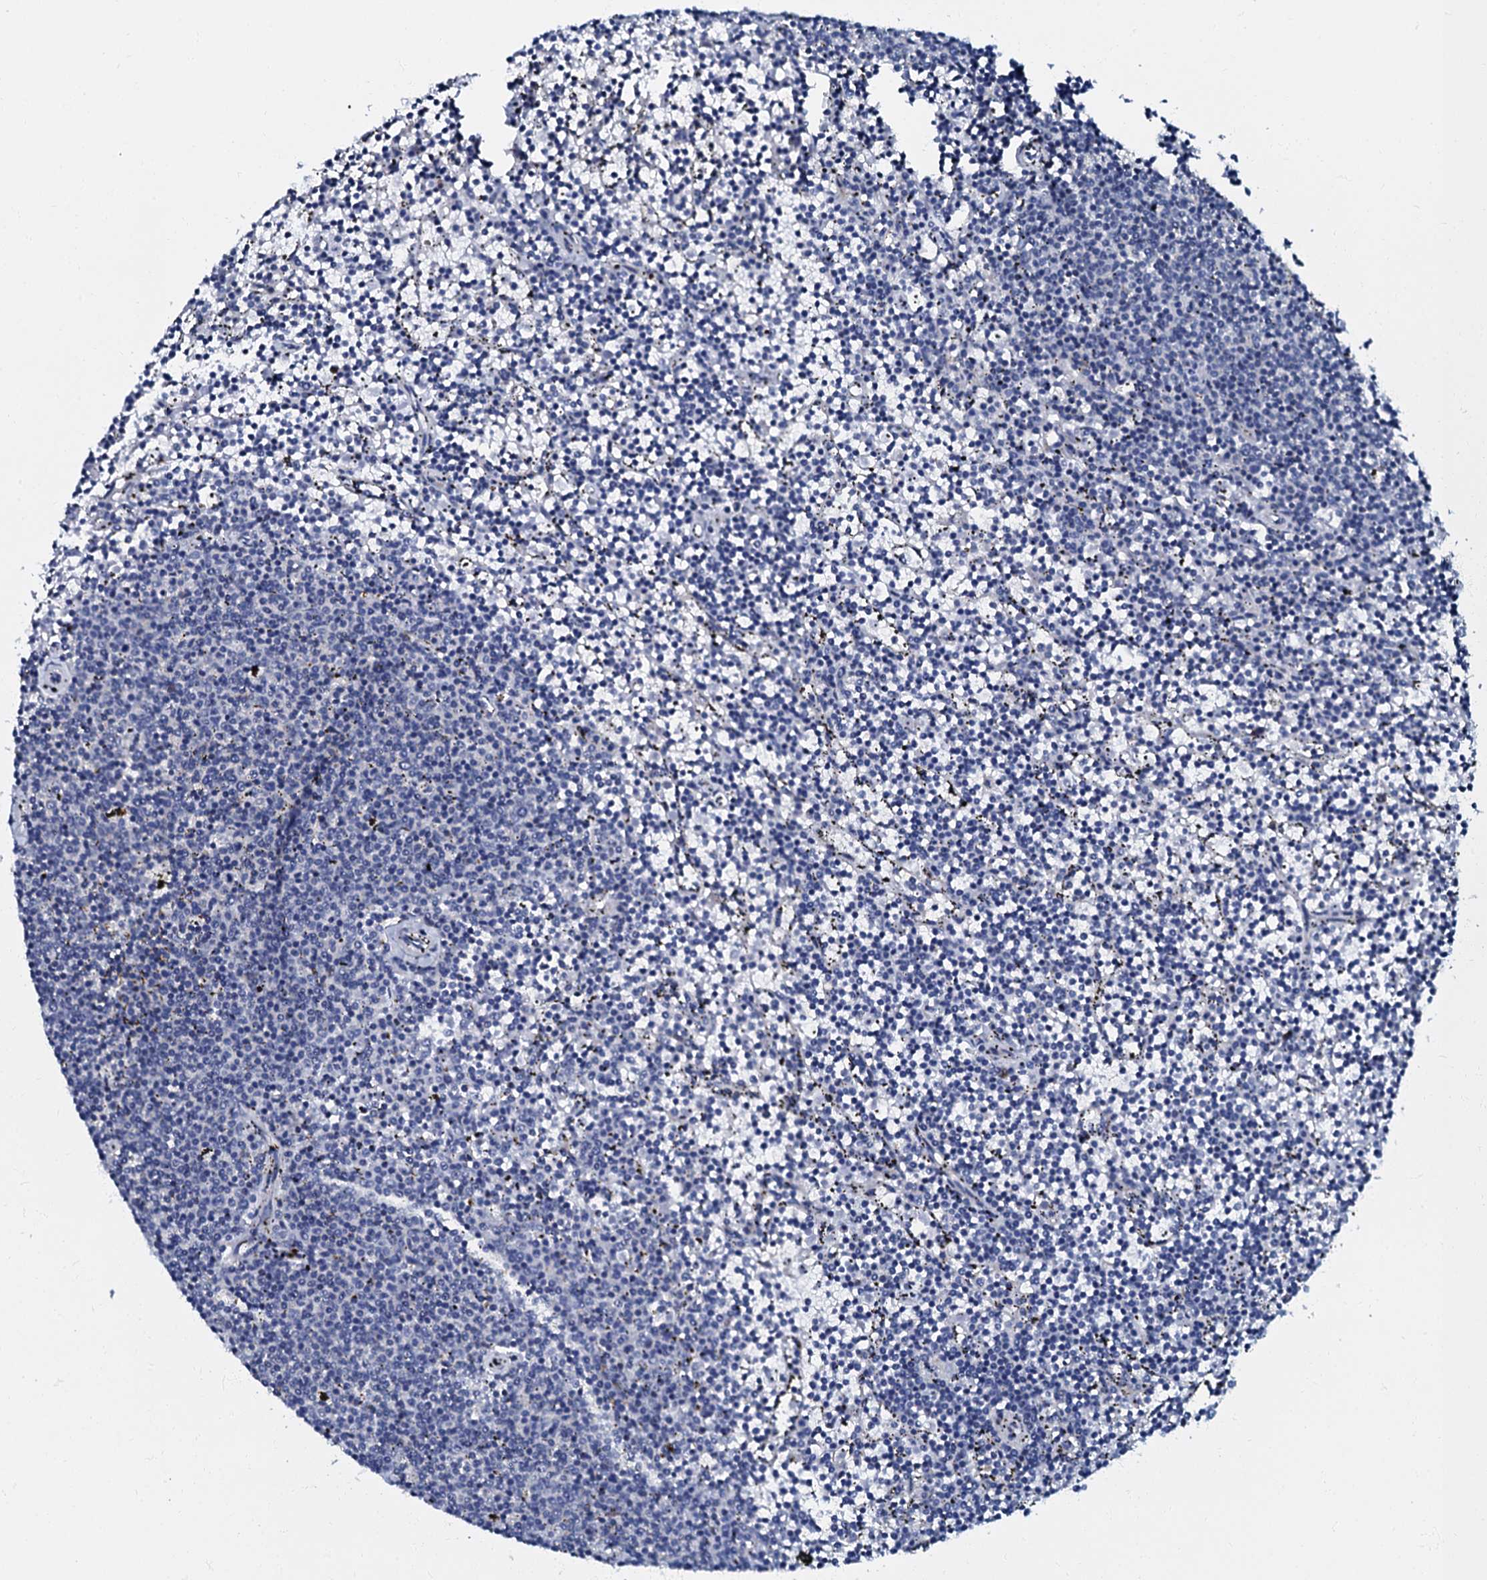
{"staining": {"intensity": "negative", "quantity": "none", "location": "none"}, "tissue": "lymphoma", "cell_type": "Tumor cells", "image_type": "cancer", "snomed": [{"axis": "morphology", "description": "Malignant lymphoma, non-Hodgkin's type, Low grade"}, {"axis": "topography", "description": "Spleen"}], "caption": "There is no significant staining in tumor cells of malignant lymphoma, non-Hodgkin's type (low-grade).", "gene": "MFSD5", "patient": {"sex": "female", "age": 50}}